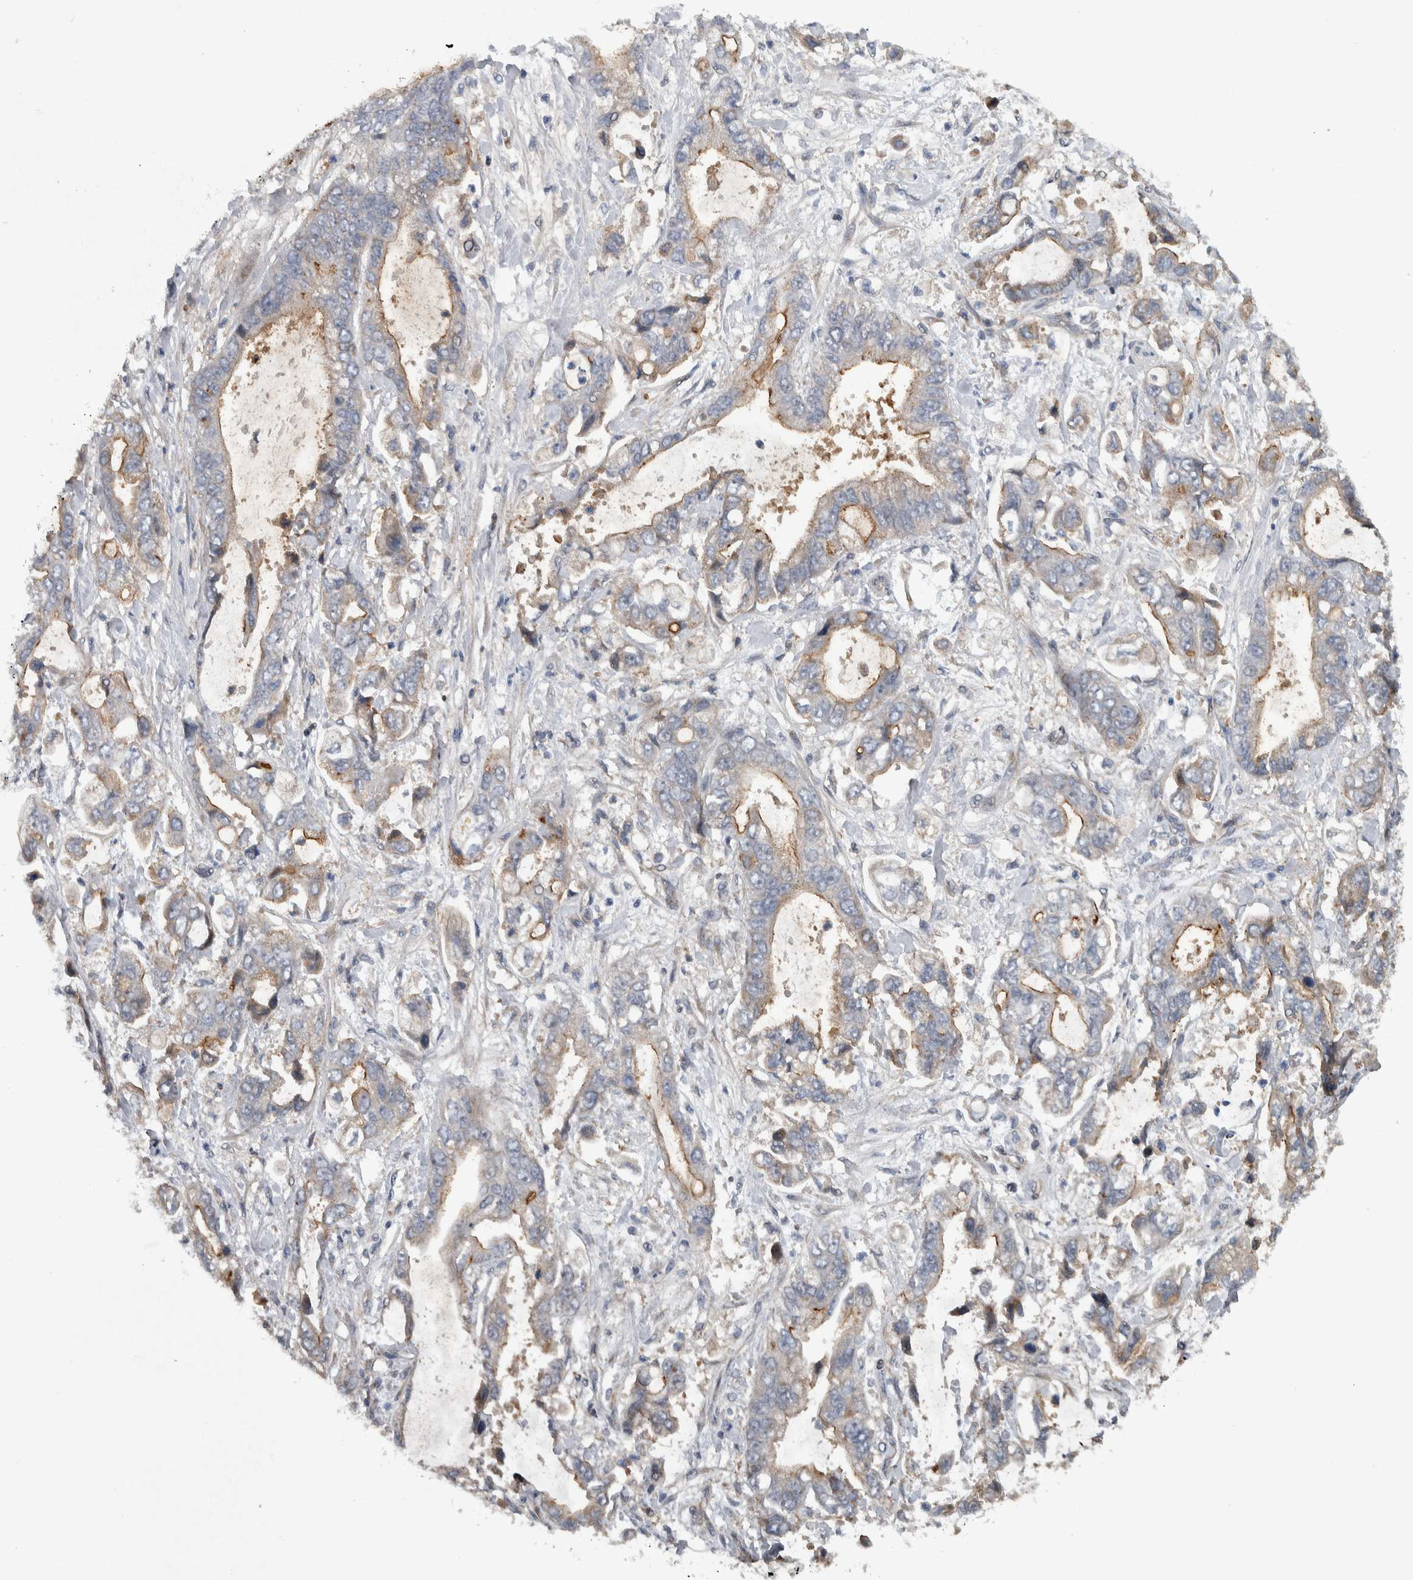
{"staining": {"intensity": "weak", "quantity": "25%-75%", "location": "cytoplasmic/membranous"}, "tissue": "stomach cancer", "cell_type": "Tumor cells", "image_type": "cancer", "snomed": [{"axis": "morphology", "description": "Normal tissue, NOS"}, {"axis": "morphology", "description": "Adenocarcinoma, NOS"}, {"axis": "topography", "description": "Stomach"}], "caption": "Immunohistochemistry (IHC) photomicrograph of neoplastic tissue: stomach cancer (adenocarcinoma) stained using IHC displays low levels of weak protein expression localized specifically in the cytoplasmic/membranous of tumor cells, appearing as a cytoplasmic/membranous brown color.", "gene": "BAIAP2L1", "patient": {"sex": "male", "age": 62}}